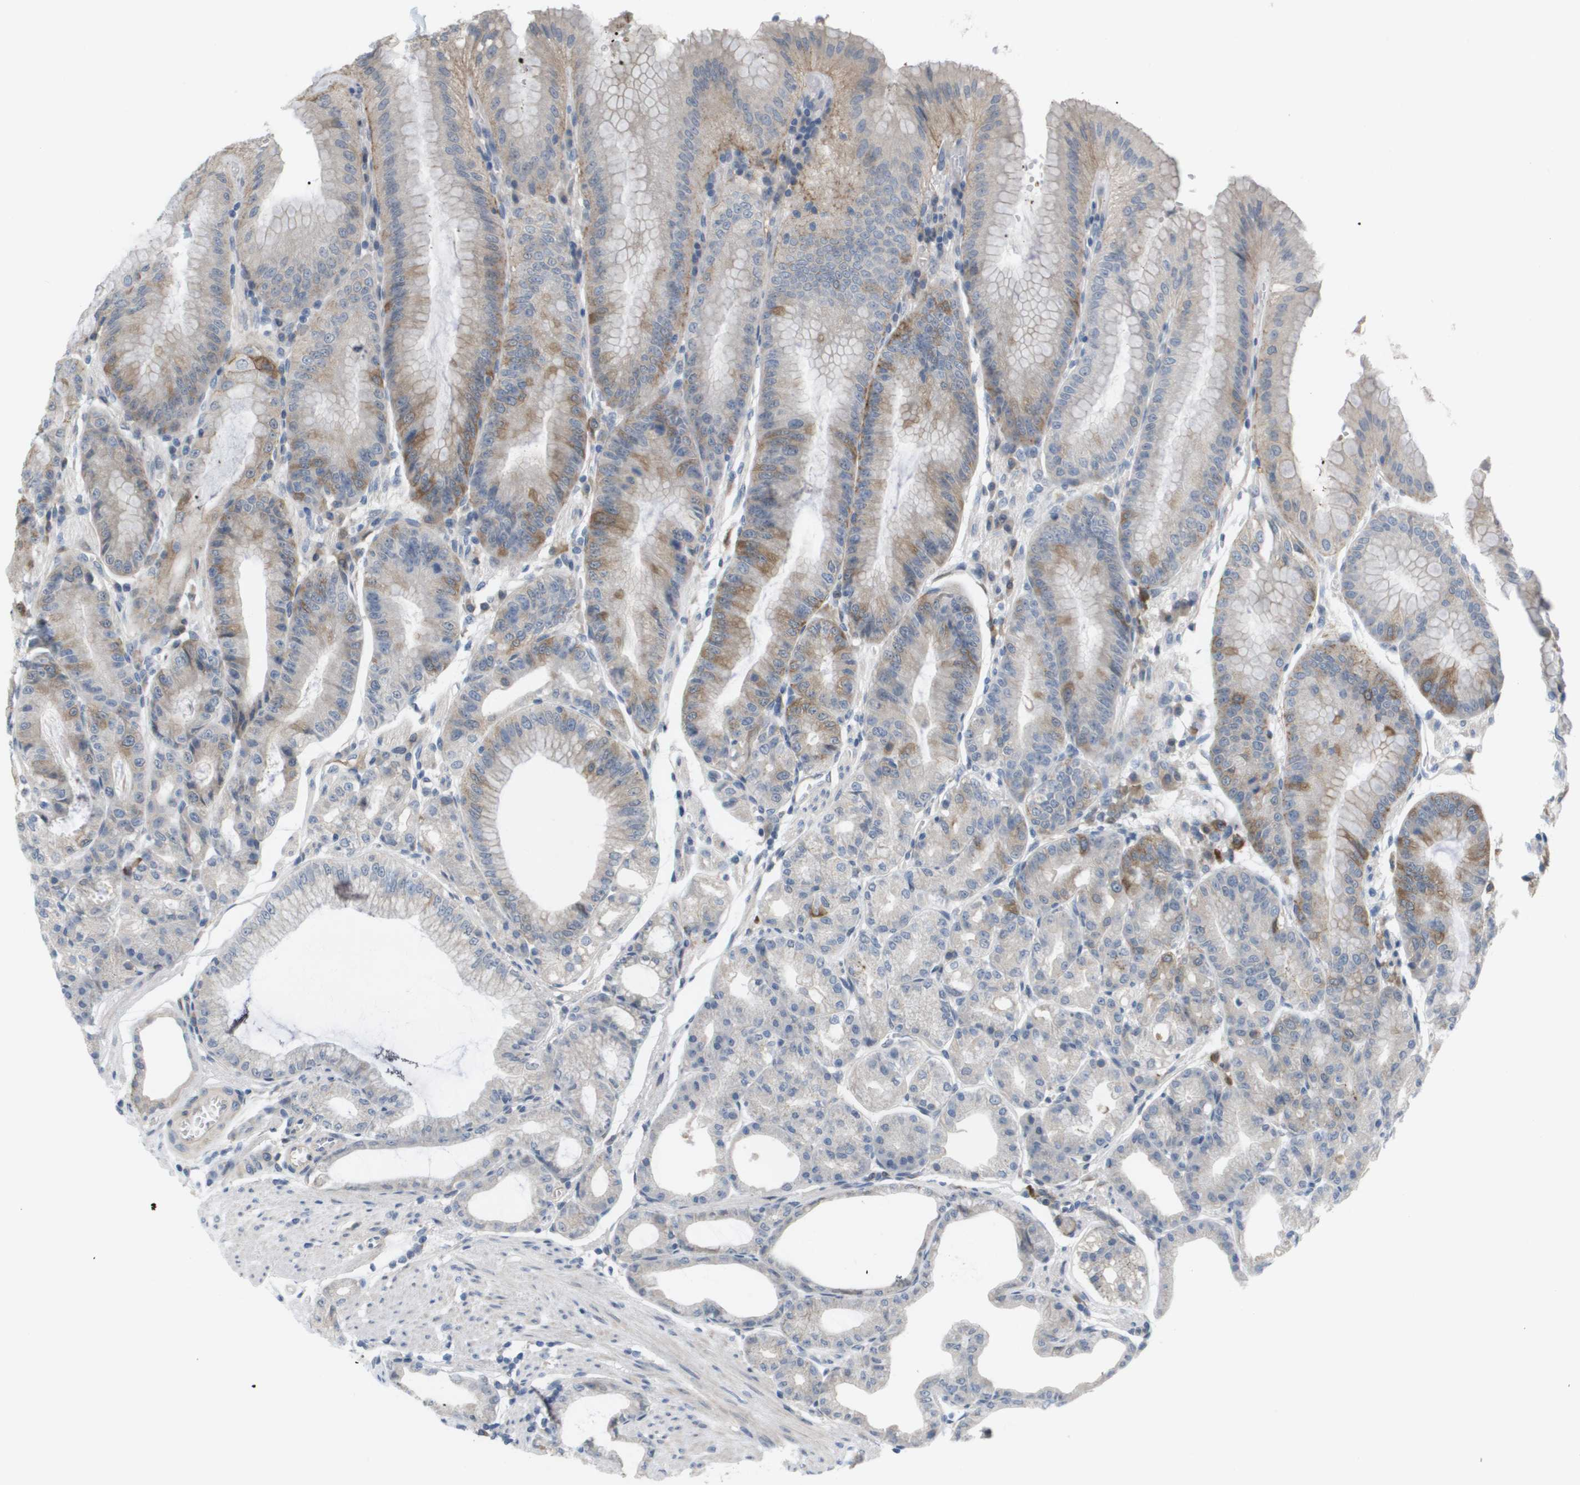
{"staining": {"intensity": "strong", "quantity": "25%-75%", "location": "cytoplasmic/membranous"}, "tissue": "stomach", "cell_type": "Glandular cells", "image_type": "normal", "snomed": [{"axis": "morphology", "description": "Normal tissue, NOS"}, {"axis": "topography", "description": "Stomach, lower"}], "caption": "Protein staining of unremarkable stomach exhibits strong cytoplasmic/membranous expression in about 25%-75% of glandular cells. The staining was performed using DAB to visualize the protein expression in brown, while the nuclei were stained in blue with hematoxylin (Magnification: 20x).", "gene": "MARCHF8", "patient": {"sex": "male", "age": 71}}